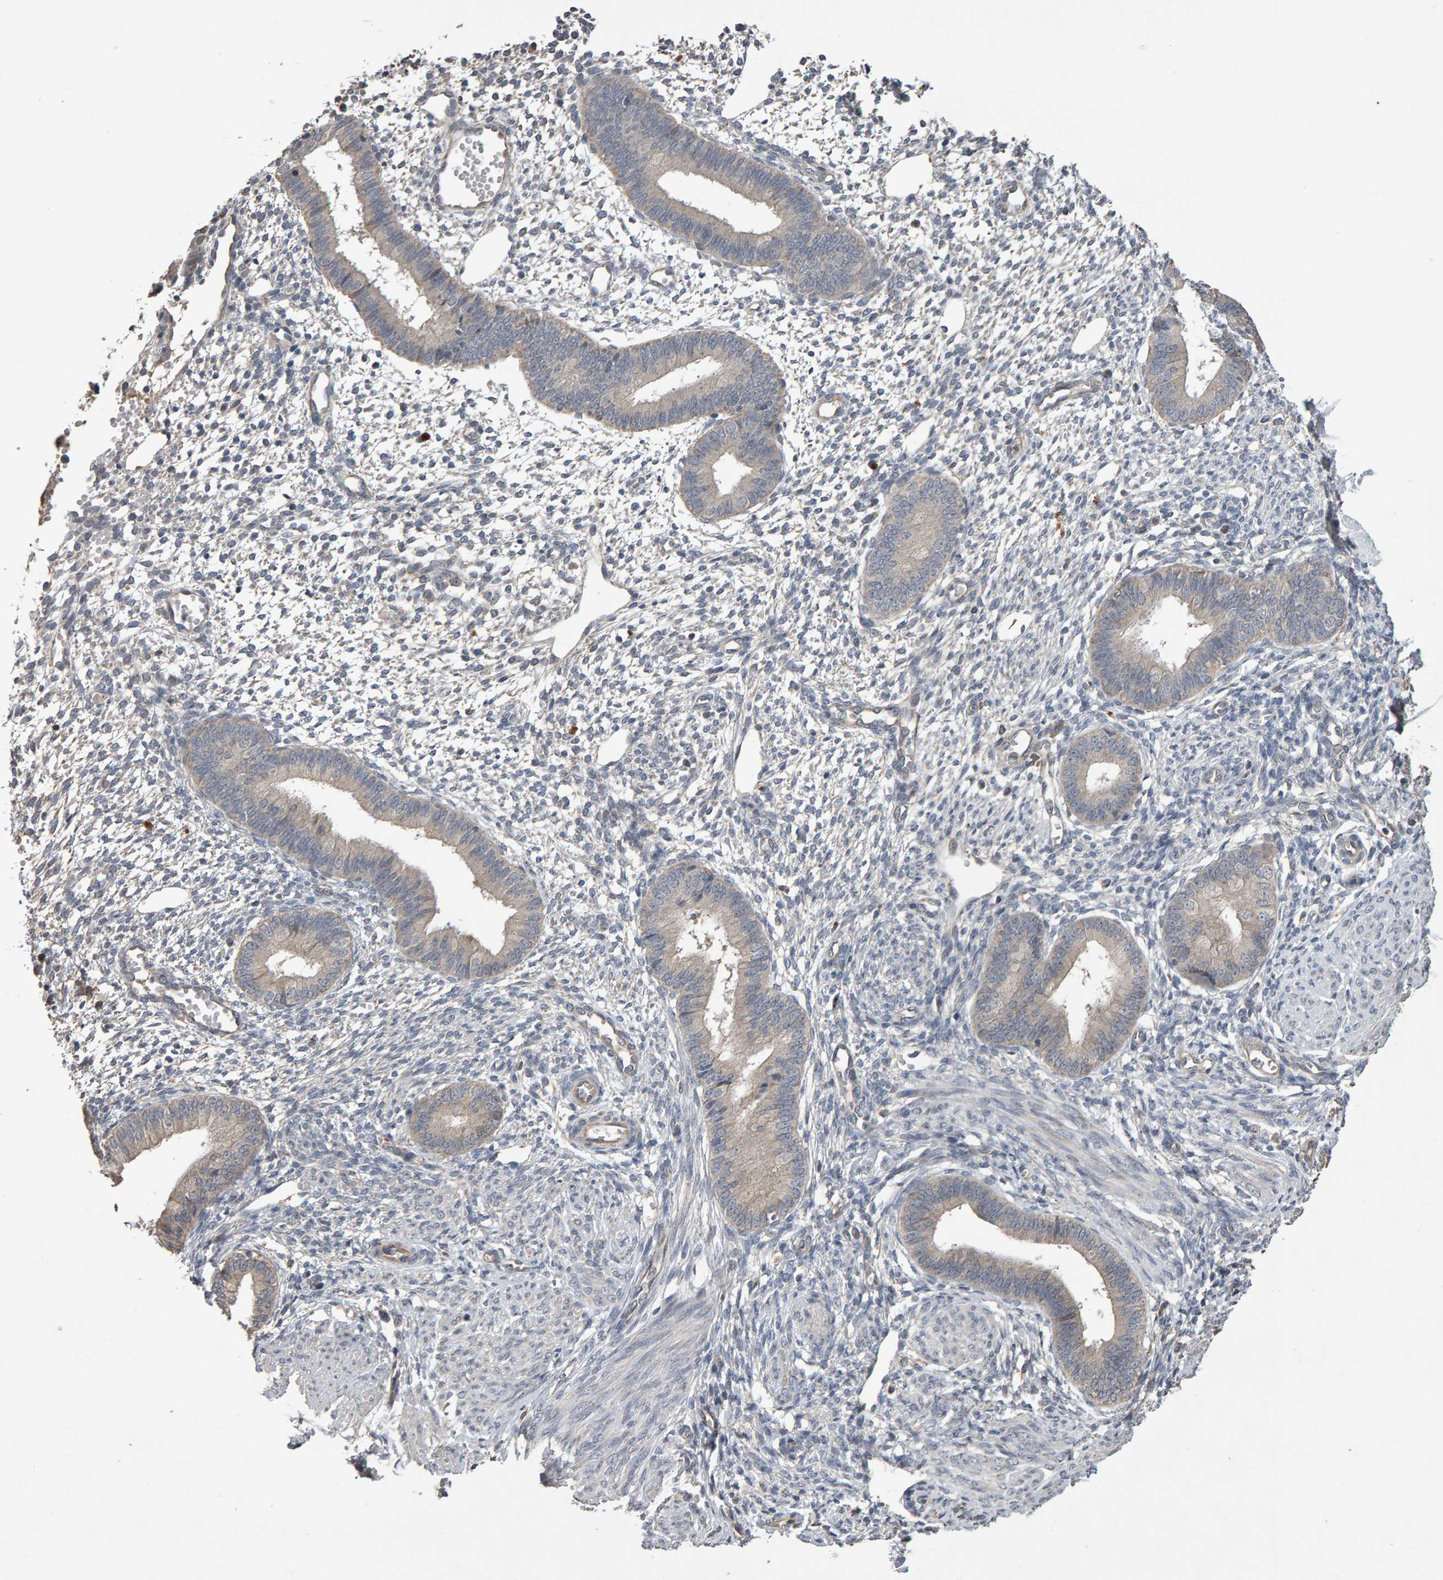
{"staining": {"intensity": "negative", "quantity": "none", "location": "none"}, "tissue": "endometrium", "cell_type": "Cells in endometrial stroma", "image_type": "normal", "snomed": [{"axis": "morphology", "description": "Normal tissue, NOS"}, {"axis": "topography", "description": "Endometrium"}], "caption": "Endometrium was stained to show a protein in brown. There is no significant positivity in cells in endometrial stroma.", "gene": "COASY", "patient": {"sex": "female", "age": 46}}